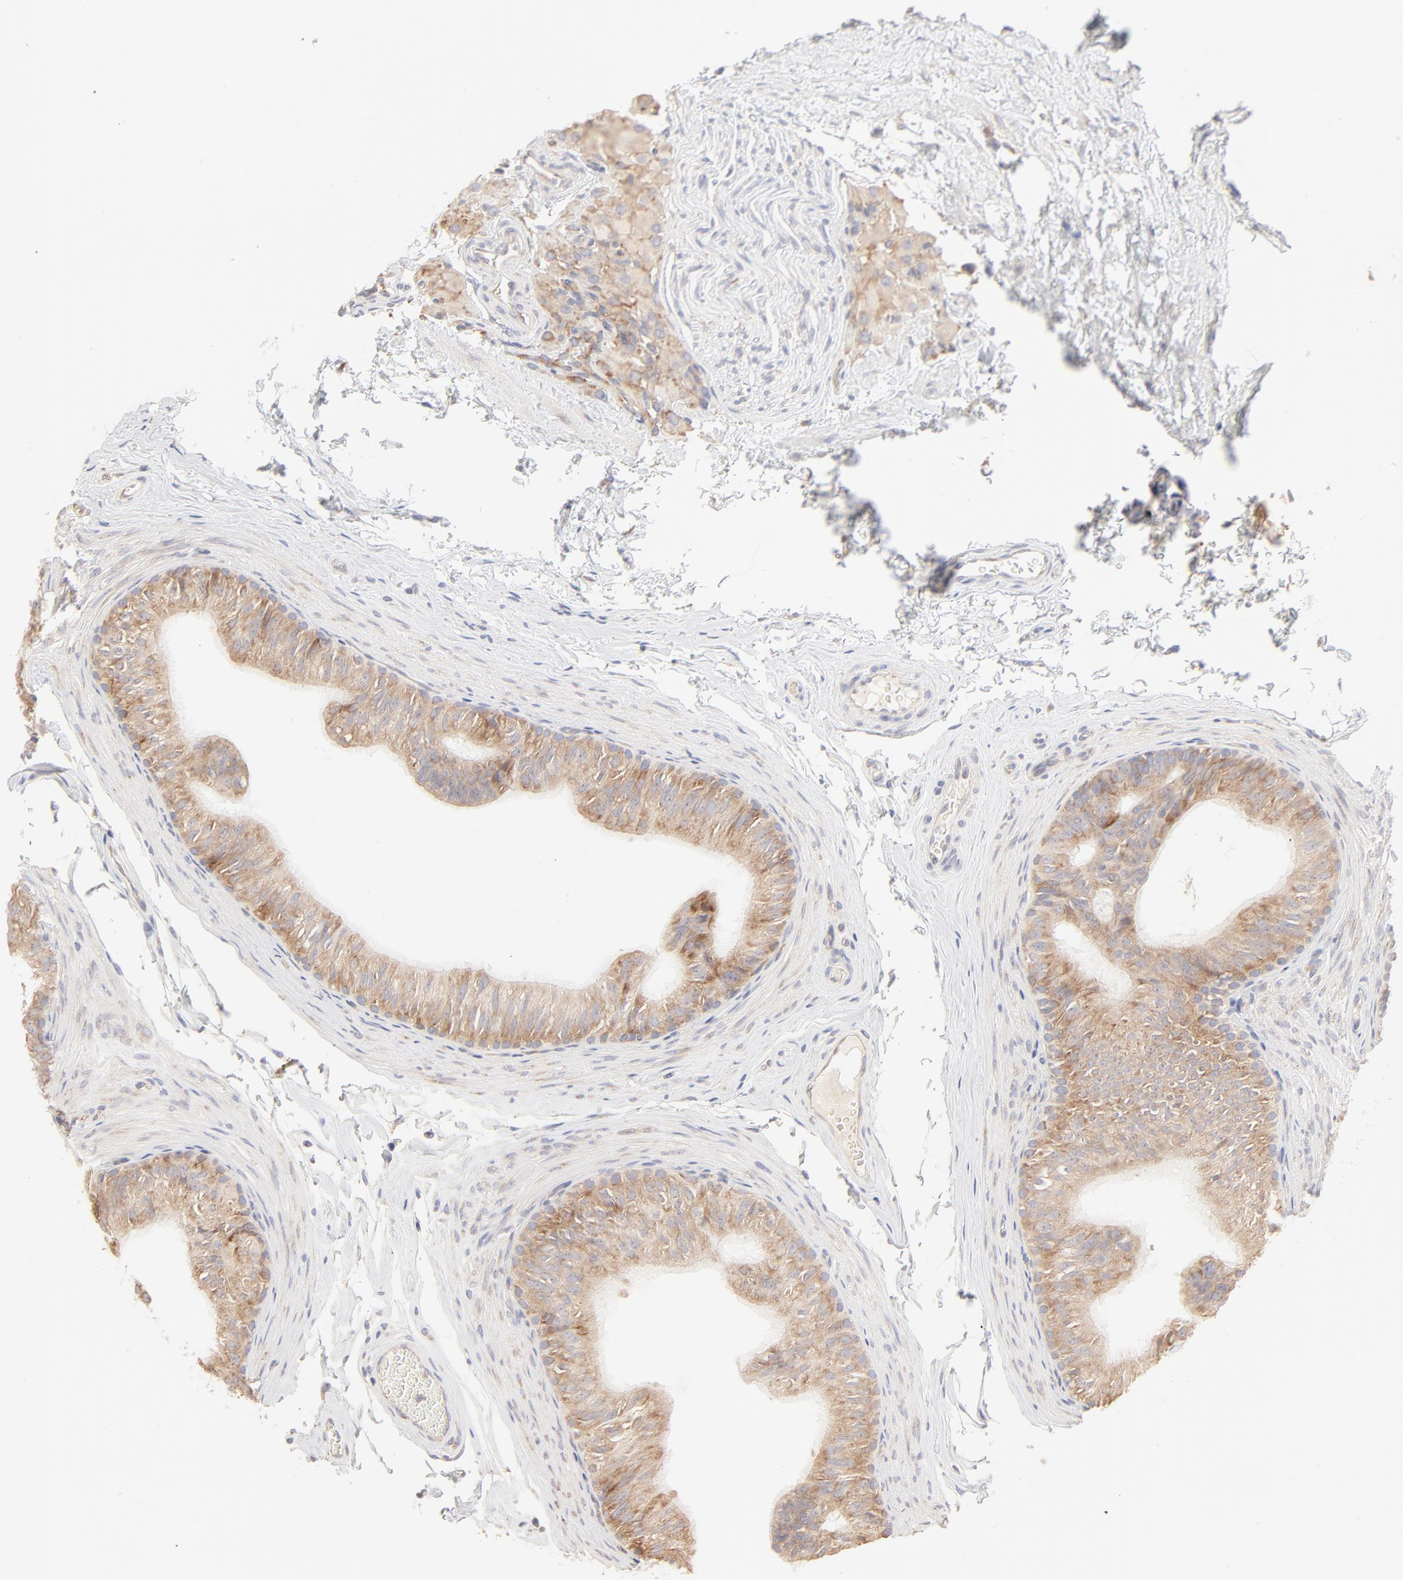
{"staining": {"intensity": "moderate", "quantity": ">75%", "location": "cytoplasmic/membranous"}, "tissue": "epididymis", "cell_type": "Glandular cells", "image_type": "normal", "snomed": [{"axis": "morphology", "description": "Normal tissue, NOS"}, {"axis": "topography", "description": "Testis"}, {"axis": "topography", "description": "Epididymis"}], "caption": "Protein expression analysis of benign epididymis demonstrates moderate cytoplasmic/membranous expression in about >75% of glandular cells. Nuclei are stained in blue.", "gene": "RPS21", "patient": {"sex": "male", "age": 36}}